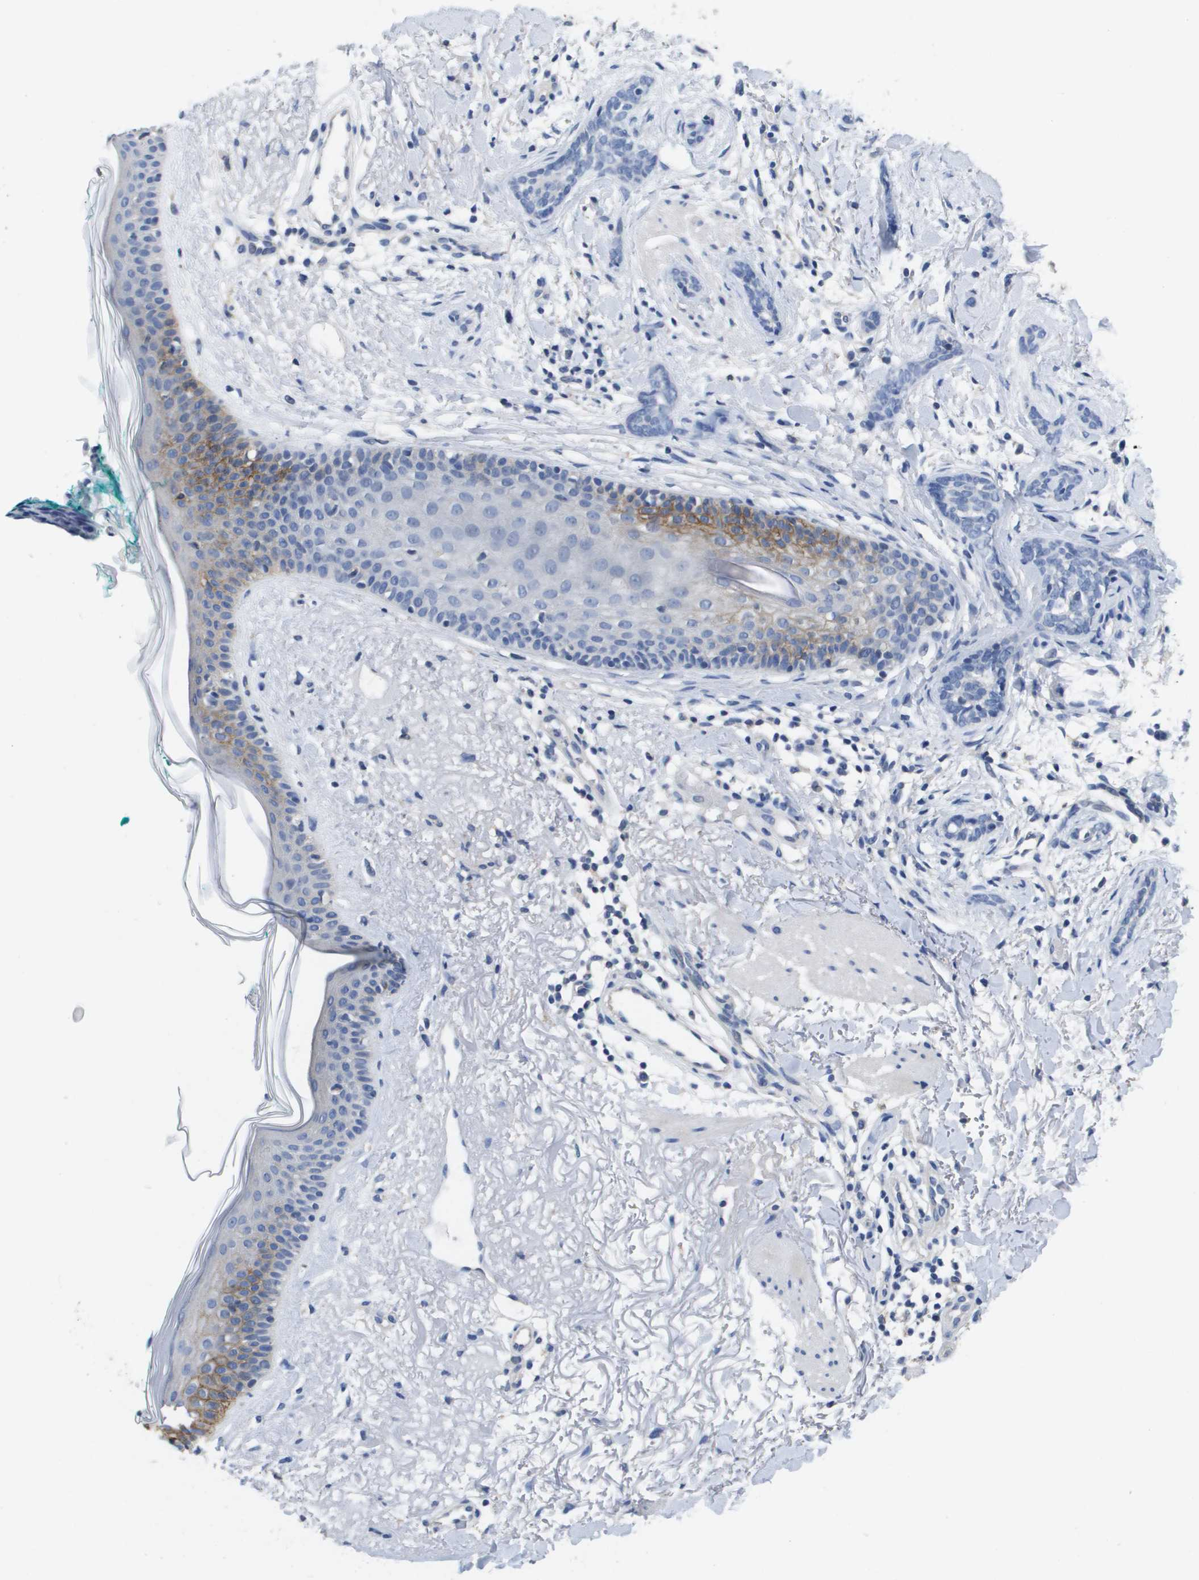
{"staining": {"intensity": "negative", "quantity": "none", "location": "none"}, "tissue": "skin cancer", "cell_type": "Tumor cells", "image_type": "cancer", "snomed": [{"axis": "morphology", "description": "Basal cell carcinoma"}, {"axis": "morphology", "description": "Adnexal tumor, benign"}, {"axis": "topography", "description": "Skin"}], "caption": "Human skin cancer (benign adnexal tumor) stained for a protein using immunohistochemistry exhibits no expression in tumor cells.", "gene": "CA9", "patient": {"sex": "female", "age": 42}}